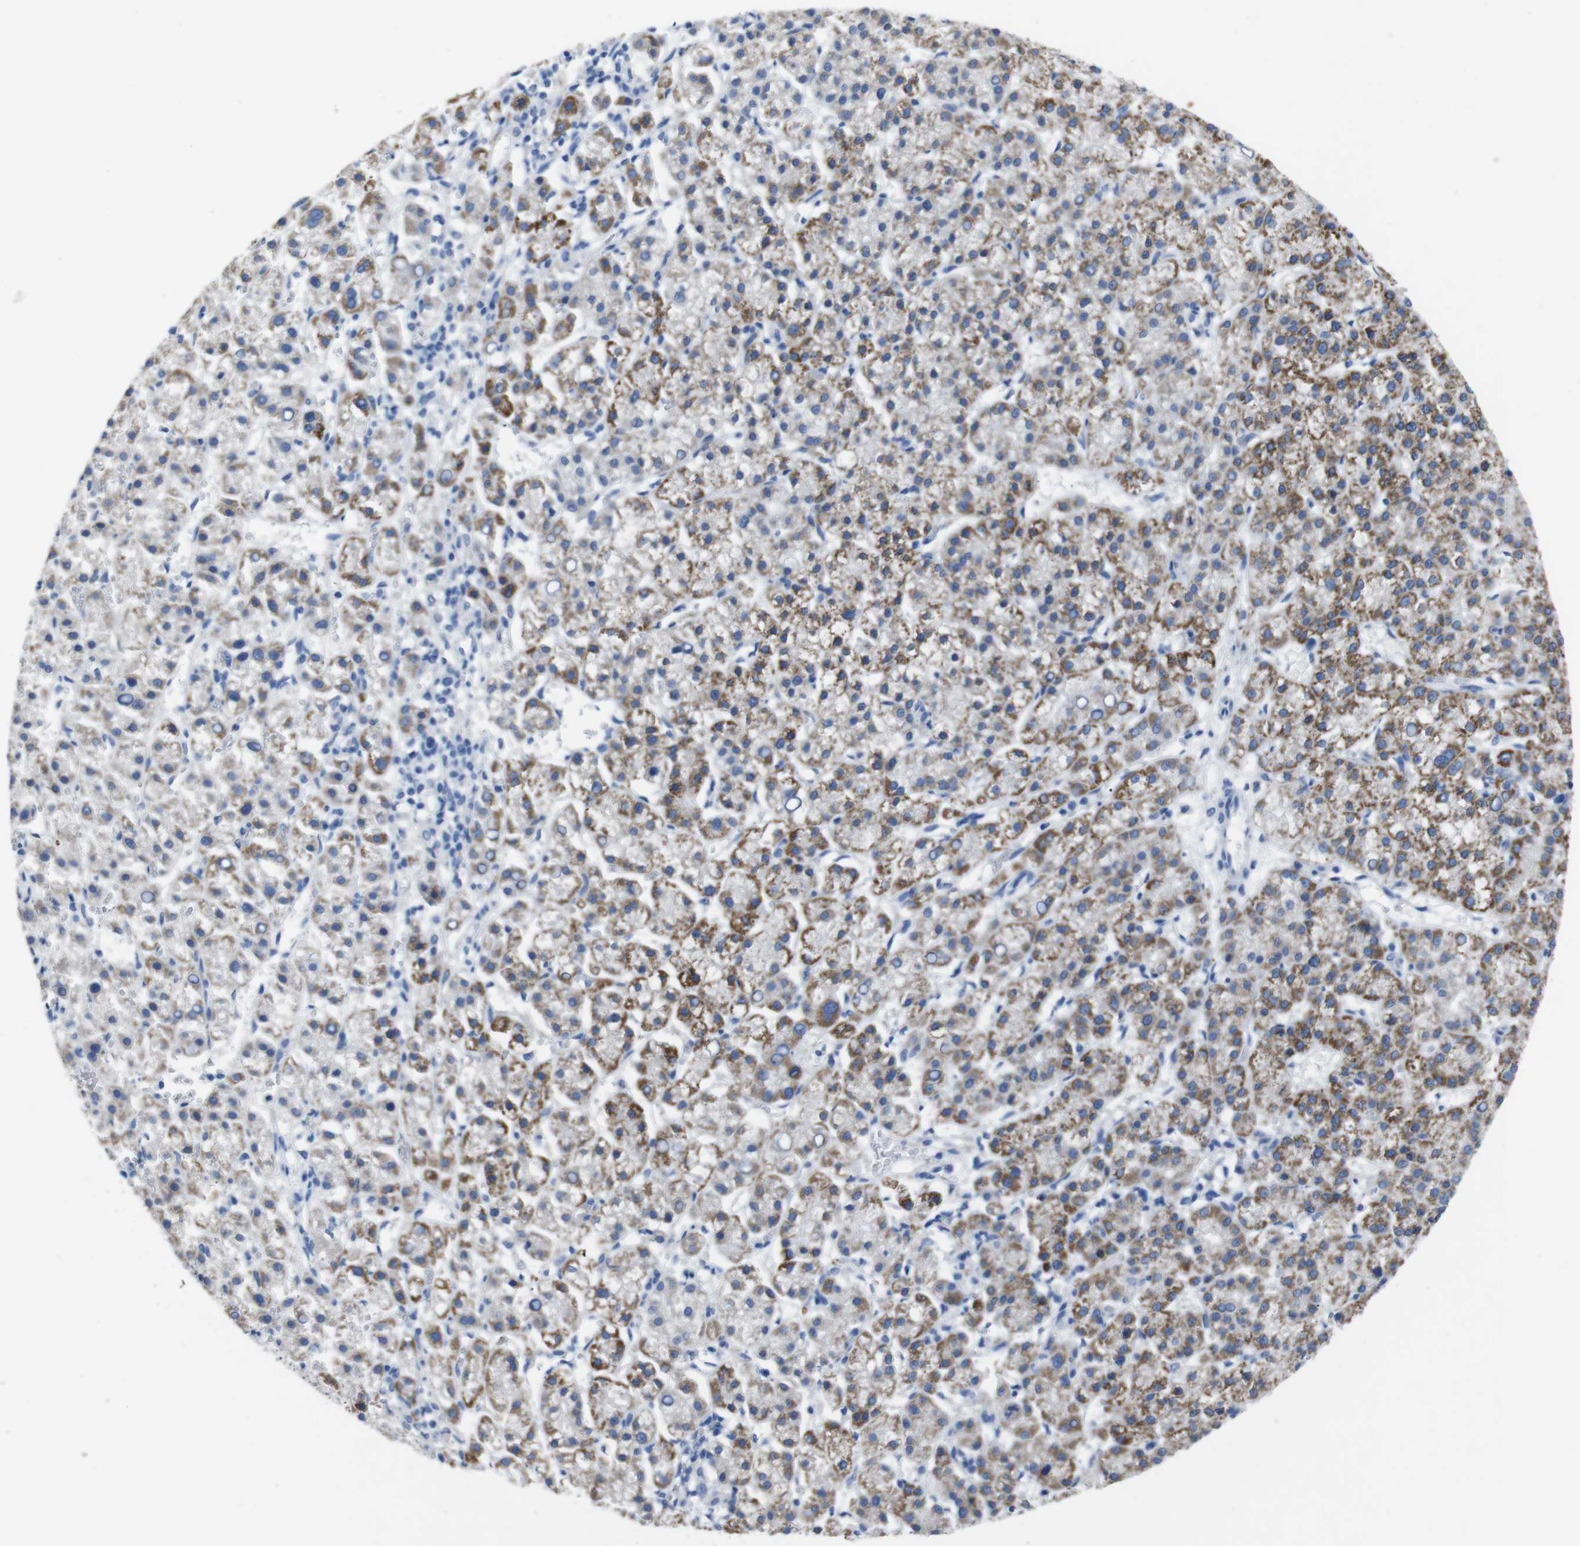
{"staining": {"intensity": "strong", "quantity": ">75%", "location": "cytoplasmic/membranous"}, "tissue": "liver cancer", "cell_type": "Tumor cells", "image_type": "cancer", "snomed": [{"axis": "morphology", "description": "Carcinoma, Hepatocellular, NOS"}, {"axis": "topography", "description": "Liver"}], "caption": "Strong cytoplasmic/membranous positivity for a protein is appreciated in approximately >75% of tumor cells of liver hepatocellular carcinoma using immunohistochemistry.", "gene": "GJB2", "patient": {"sex": "female", "age": 58}}